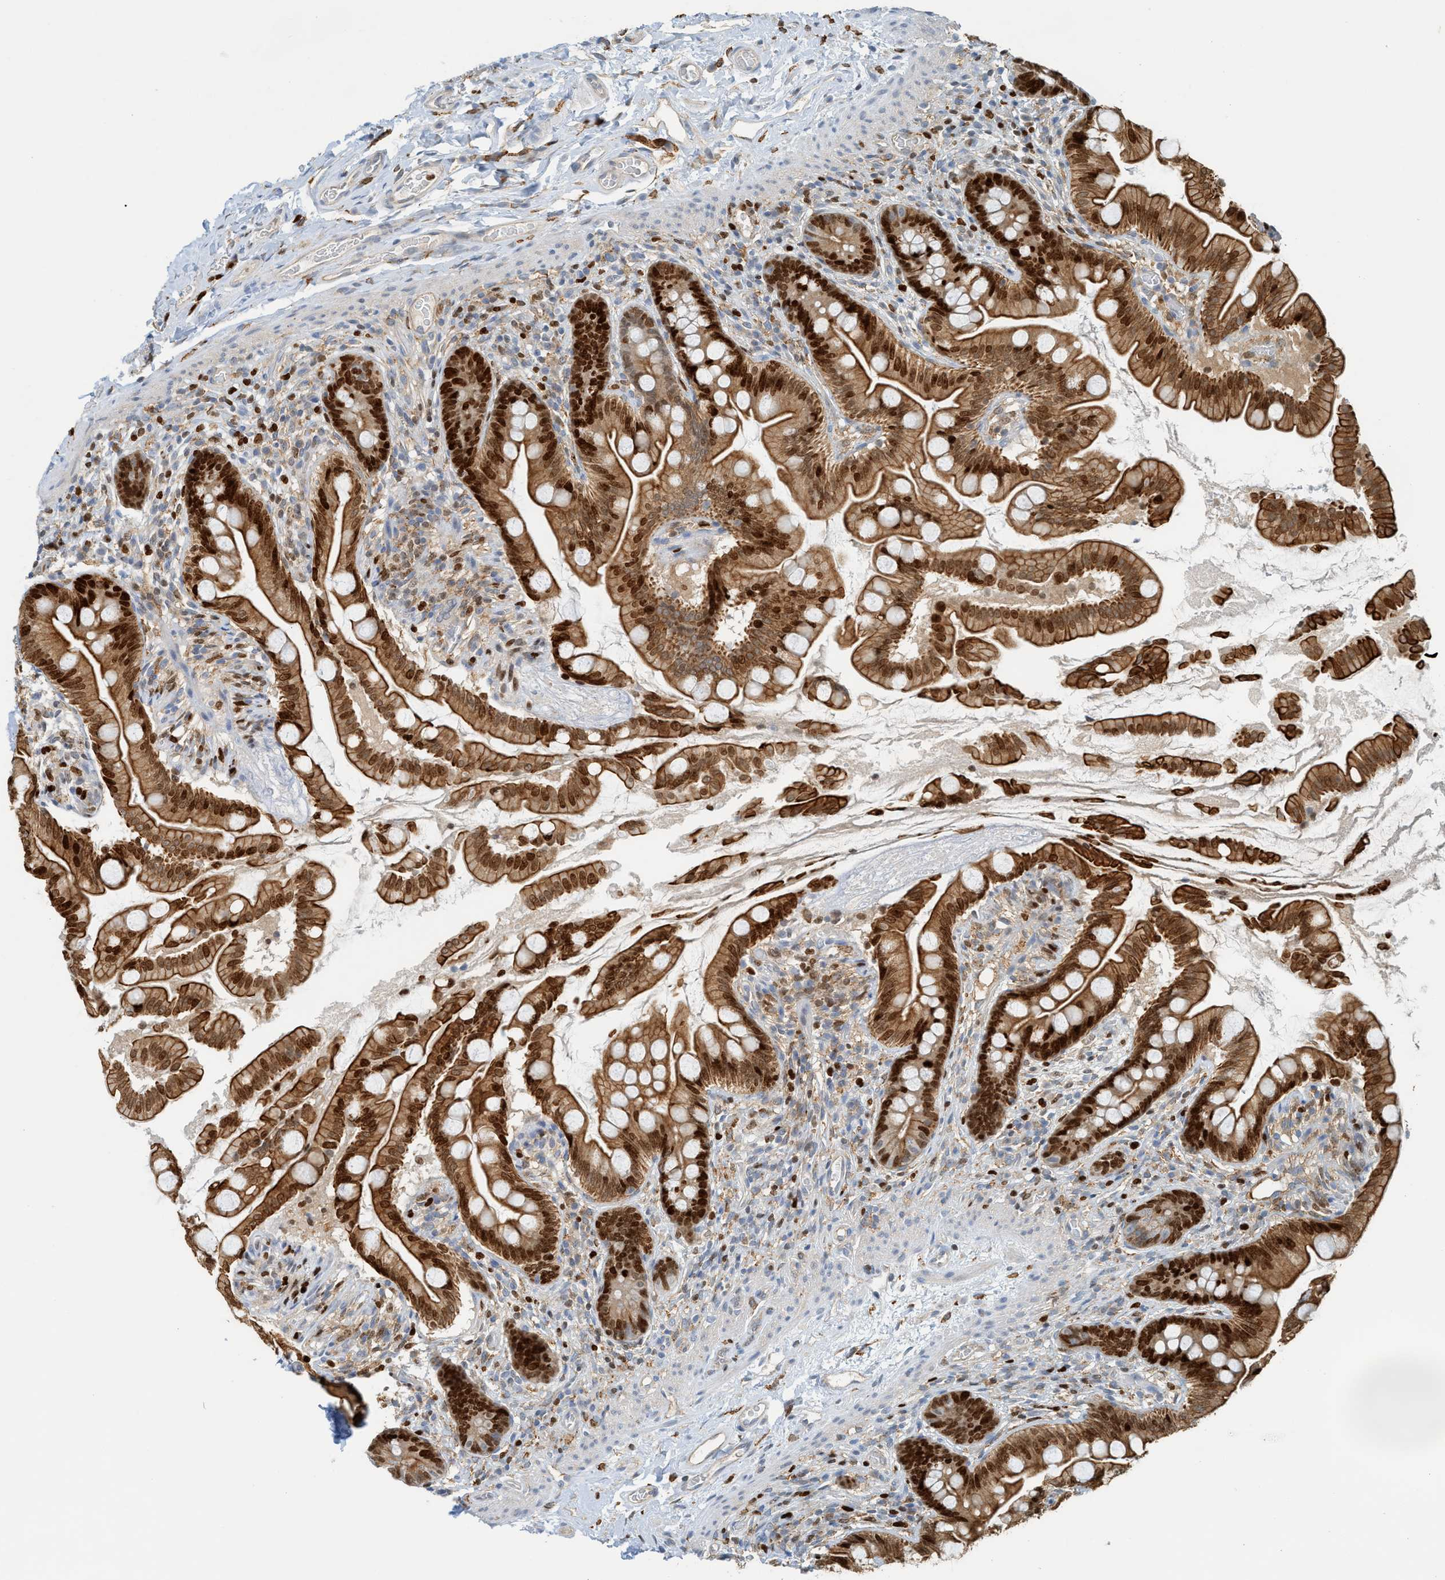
{"staining": {"intensity": "strong", "quantity": ">75%", "location": "cytoplasmic/membranous,nuclear"}, "tissue": "small intestine", "cell_type": "Glandular cells", "image_type": "normal", "snomed": [{"axis": "morphology", "description": "Normal tissue, NOS"}, {"axis": "topography", "description": "Small intestine"}], "caption": "The photomicrograph shows immunohistochemical staining of benign small intestine. There is strong cytoplasmic/membranous,nuclear expression is seen in about >75% of glandular cells. The staining was performed using DAB to visualize the protein expression in brown, while the nuclei were stained in blue with hematoxylin (Magnification: 20x).", "gene": "SH3D19", "patient": {"sex": "female", "age": 56}}